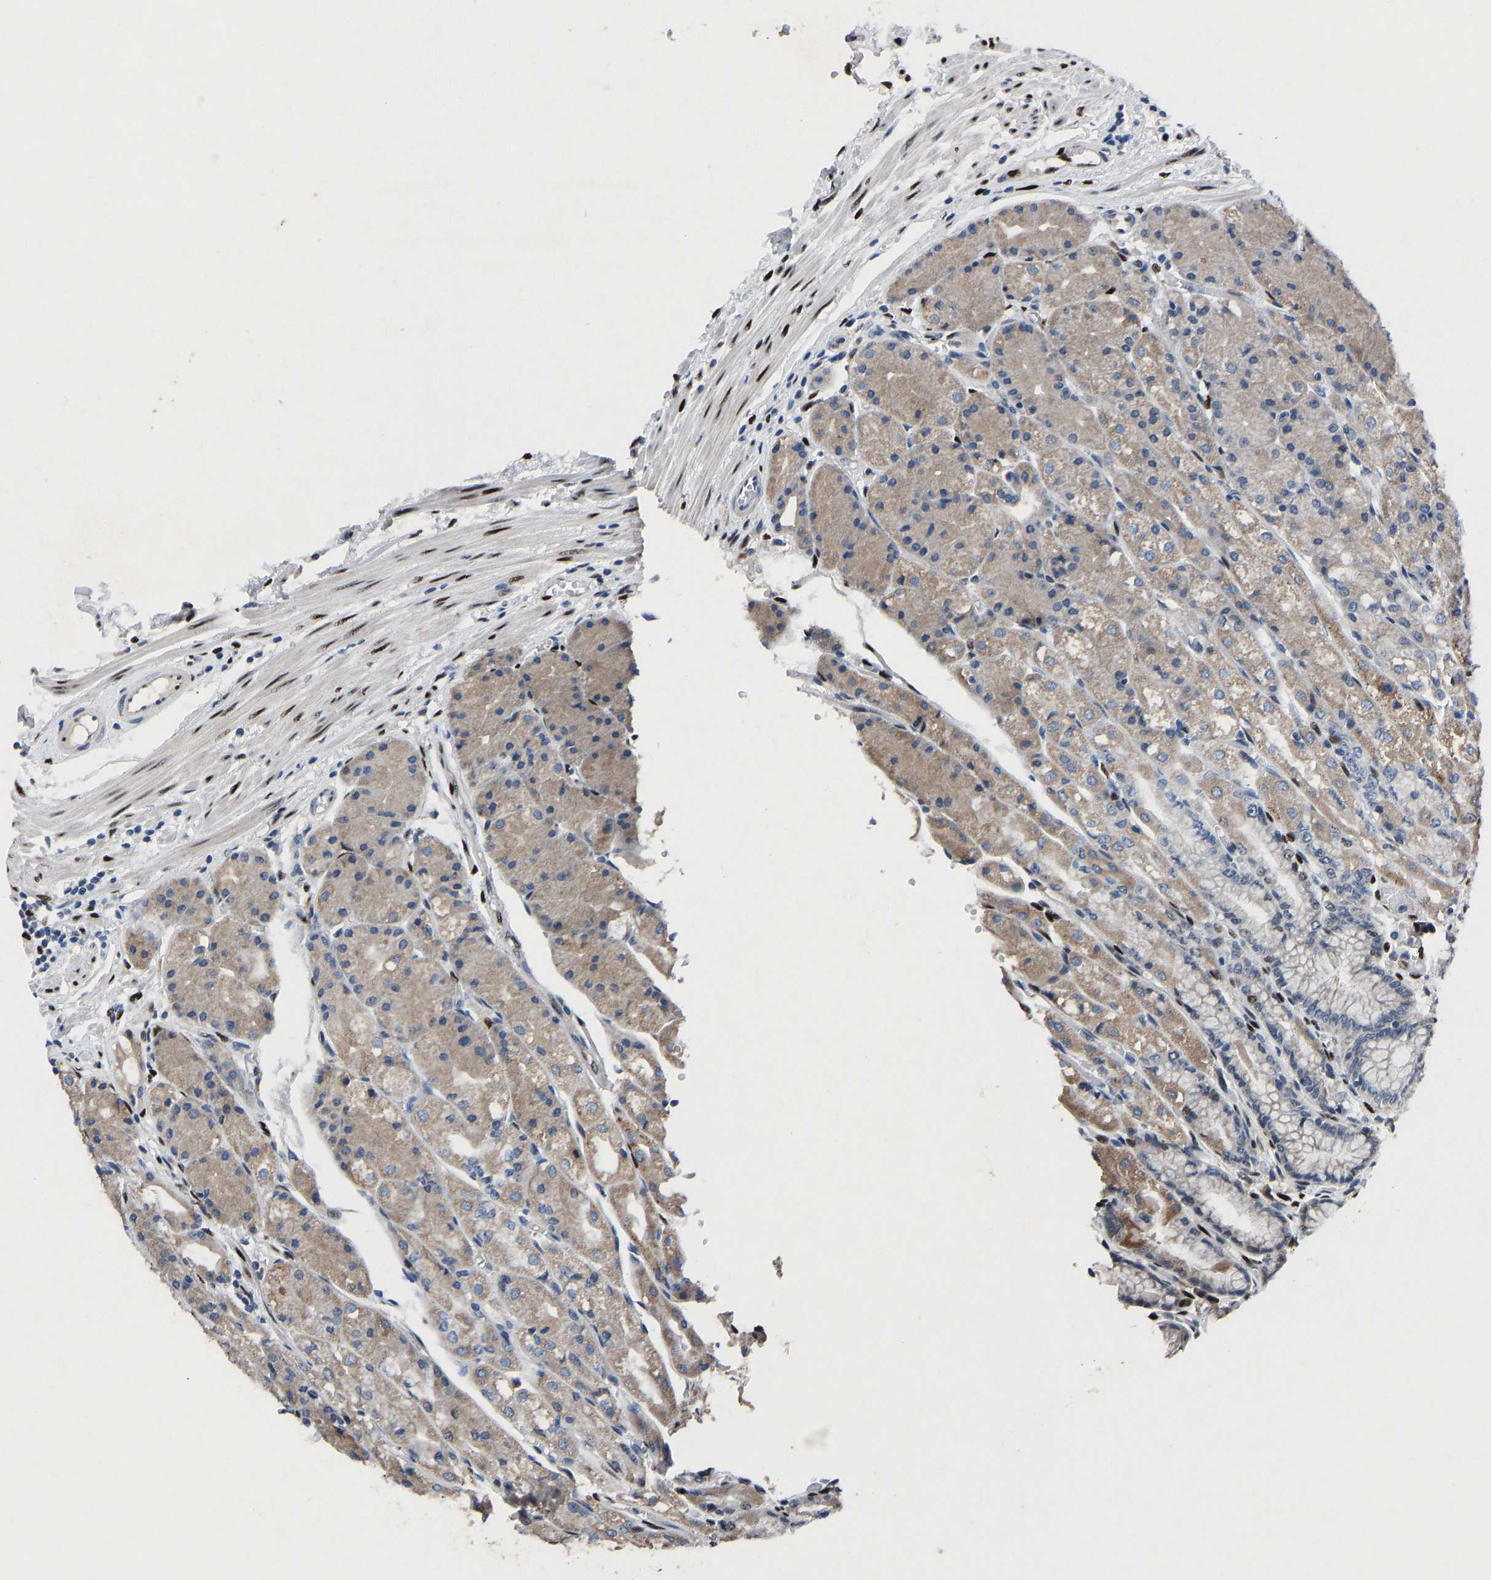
{"staining": {"intensity": "moderate", "quantity": "25%-75%", "location": "cytoplasmic/membranous"}, "tissue": "stomach", "cell_type": "Glandular cells", "image_type": "normal", "snomed": [{"axis": "morphology", "description": "Normal tissue, NOS"}, {"axis": "topography", "description": "Stomach, upper"}], "caption": "This is a photomicrograph of IHC staining of unremarkable stomach, which shows moderate staining in the cytoplasmic/membranous of glandular cells.", "gene": "EGR1", "patient": {"sex": "male", "age": 72}}